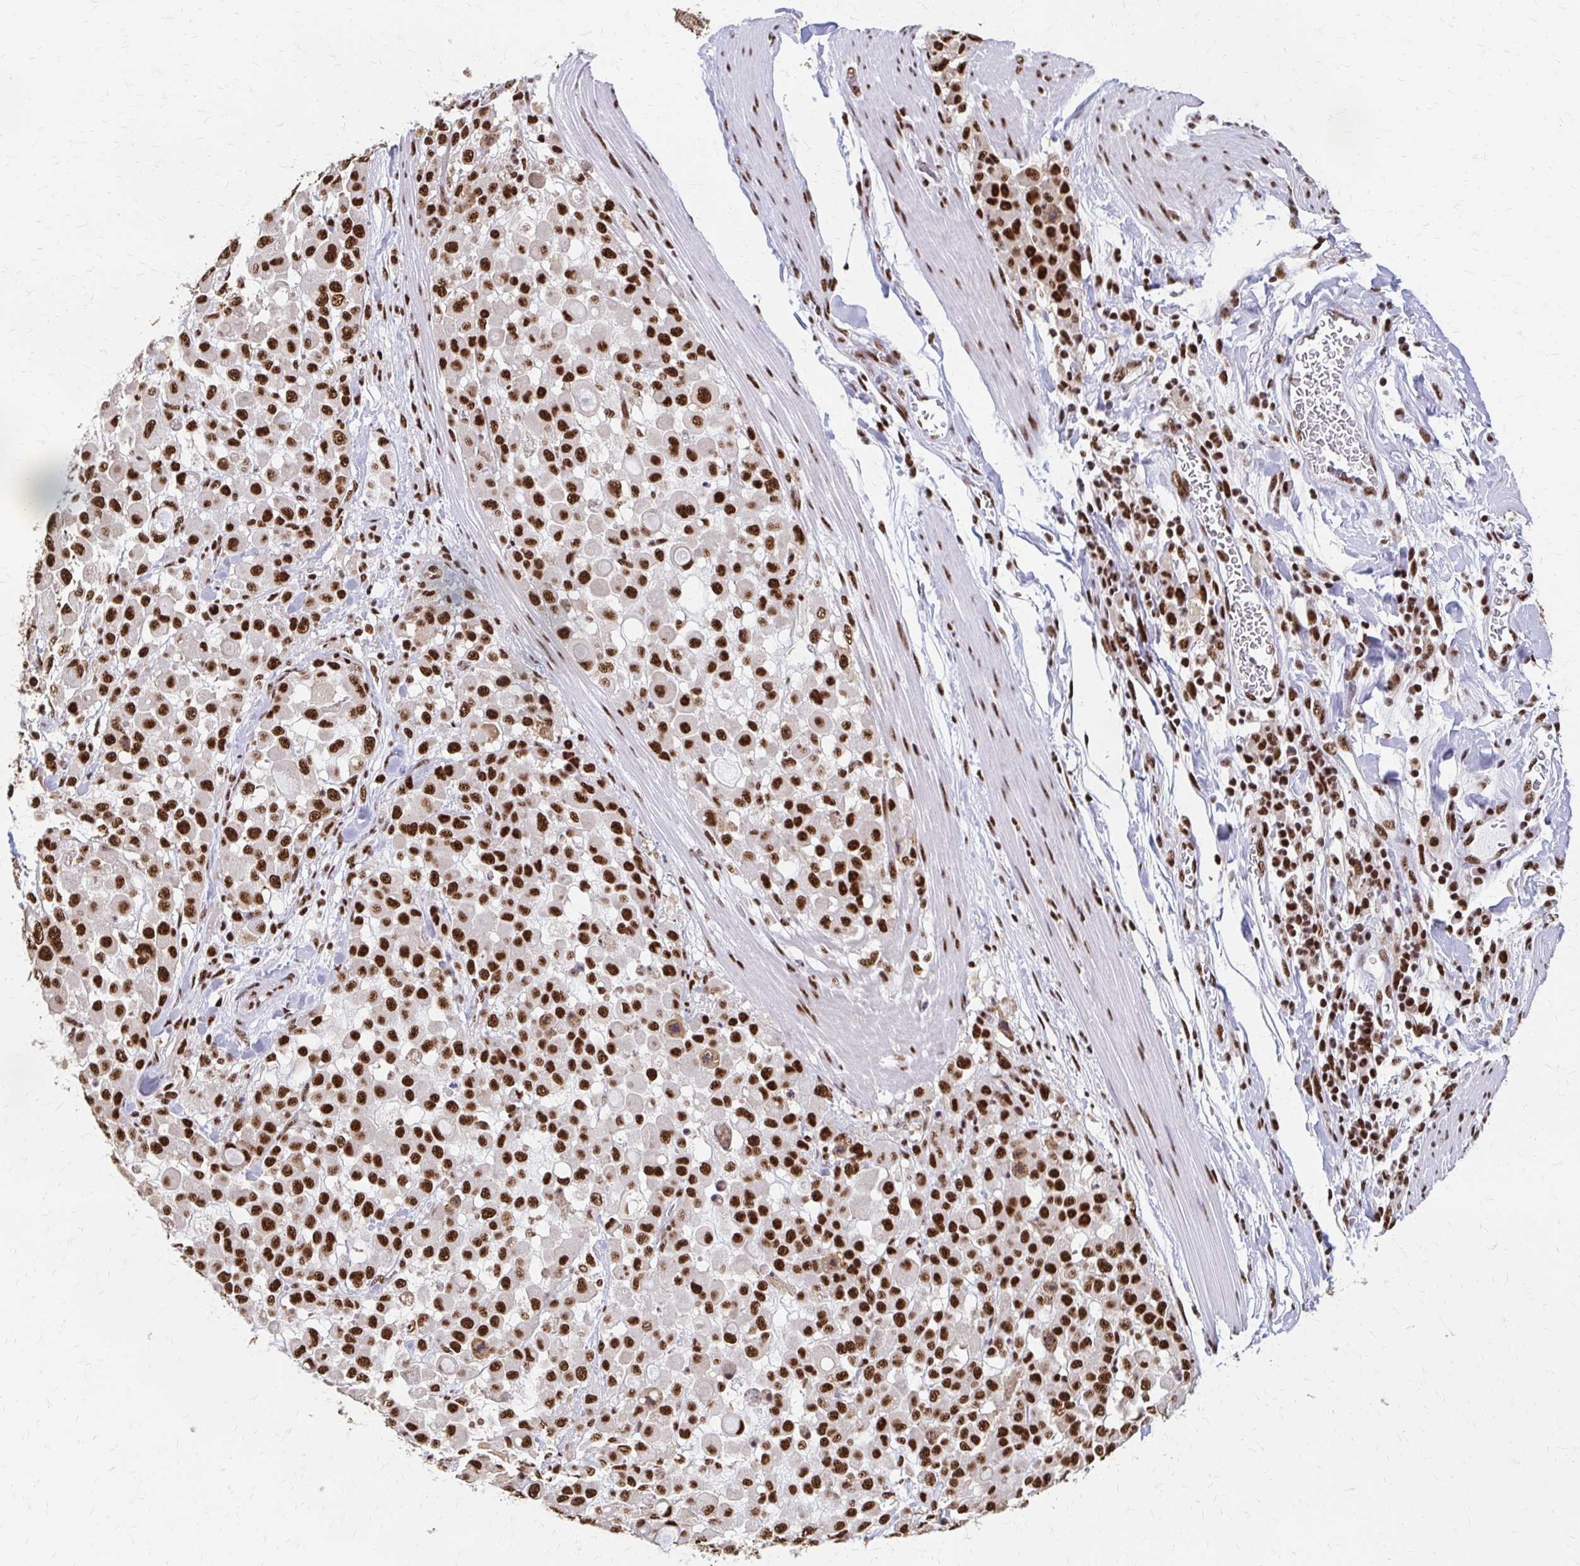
{"staining": {"intensity": "strong", "quantity": ">75%", "location": "nuclear"}, "tissue": "stomach cancer", "cell_type": "Tumor cells", "image_type": "cancer", "snomed": [{"axis": "morphology", "description": "Adenocarcinoma, NOS"}, {"axis": "topography", "description": "Stomach"}], "caption": "The image shows immunohistochemical staining of adenocarcinoma (stomach). There is strong nuclear positivity is appreciated in approximately >75% of tumor cells.", "gene": "CNKSR3", "patient": {"sex": "female", "age": 76}}